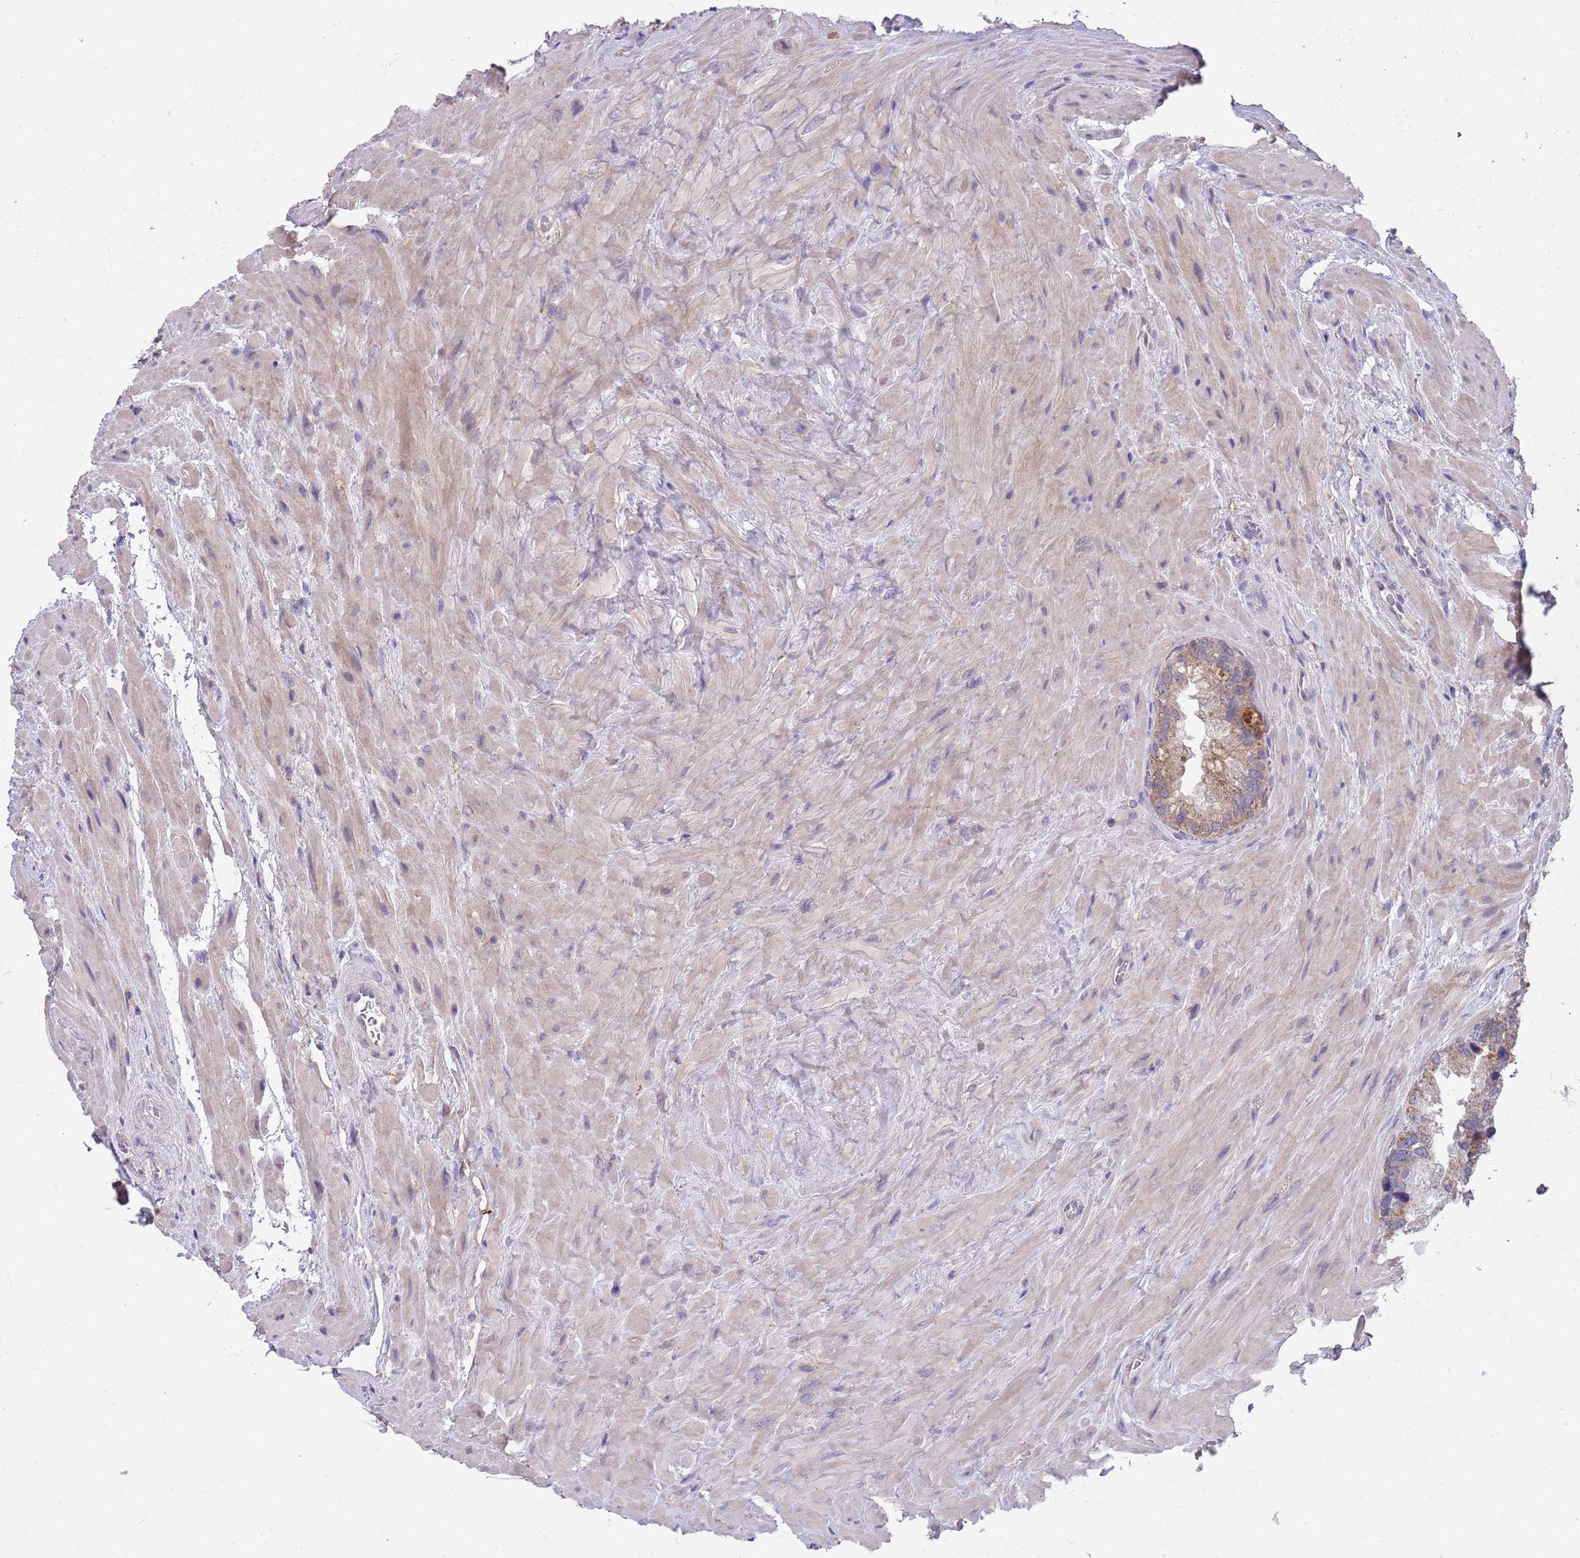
{"staining": {"intensity": "moderate", "quantity": ">75%", "location": "cytoplasmic/membranous"}, "tissue": "seminal vesicle", "cell_type": "Glandular cells", "image_type": "normal", "snomed": [{"axis": "morphology", "description": "Normal tissue, NOS"}, {"axis": "topography", "description": "Seminal veicle"}], "caption": "This is a histology image of immunohistochemistry (IHC) staining of unremarkable seminal vesicle, which shows moderate staining in the cytoplasmic/membranous of glandular cells.", "gene": "DDT", "patient": {"sex": "male", "age": 68}}